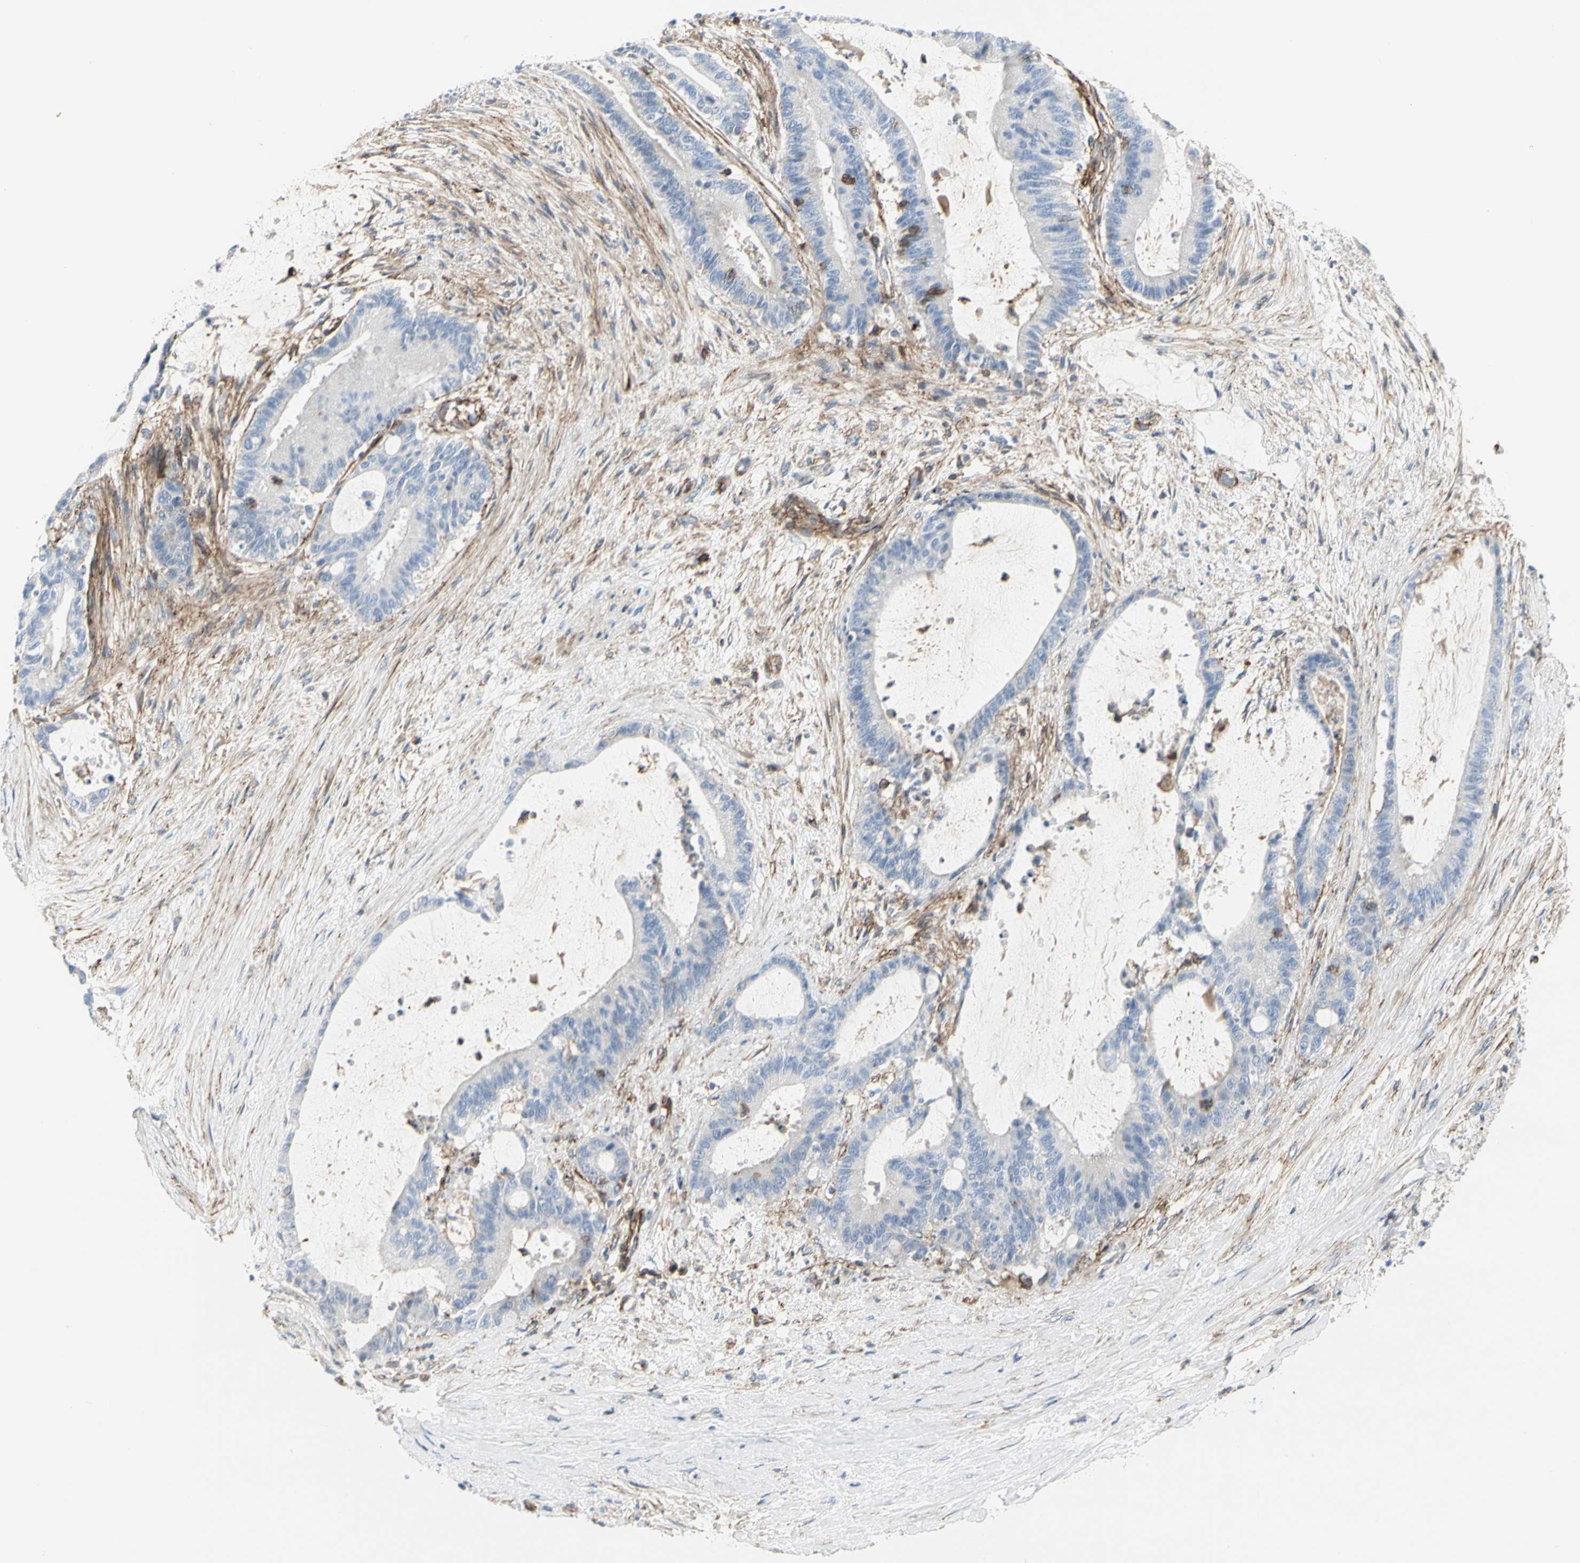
{"staining": {"intensity": "negative", "quantity": "none", "location": "none"}, "tissue": "liver cancer", "cell_type": "Tumor cells", "image_type": "cancer", "snomed": [{"axis": "morphology", "description": "Cholangiocarcinoma"}, {"axis": "topography", "description": "Liver"}], "caption": "Tumor cells show no significant protein positivity in liver cancer (cholangiocarcinoma).", "gene": "CLEC2B", "patient": {"sex": "female", "age": 73}}